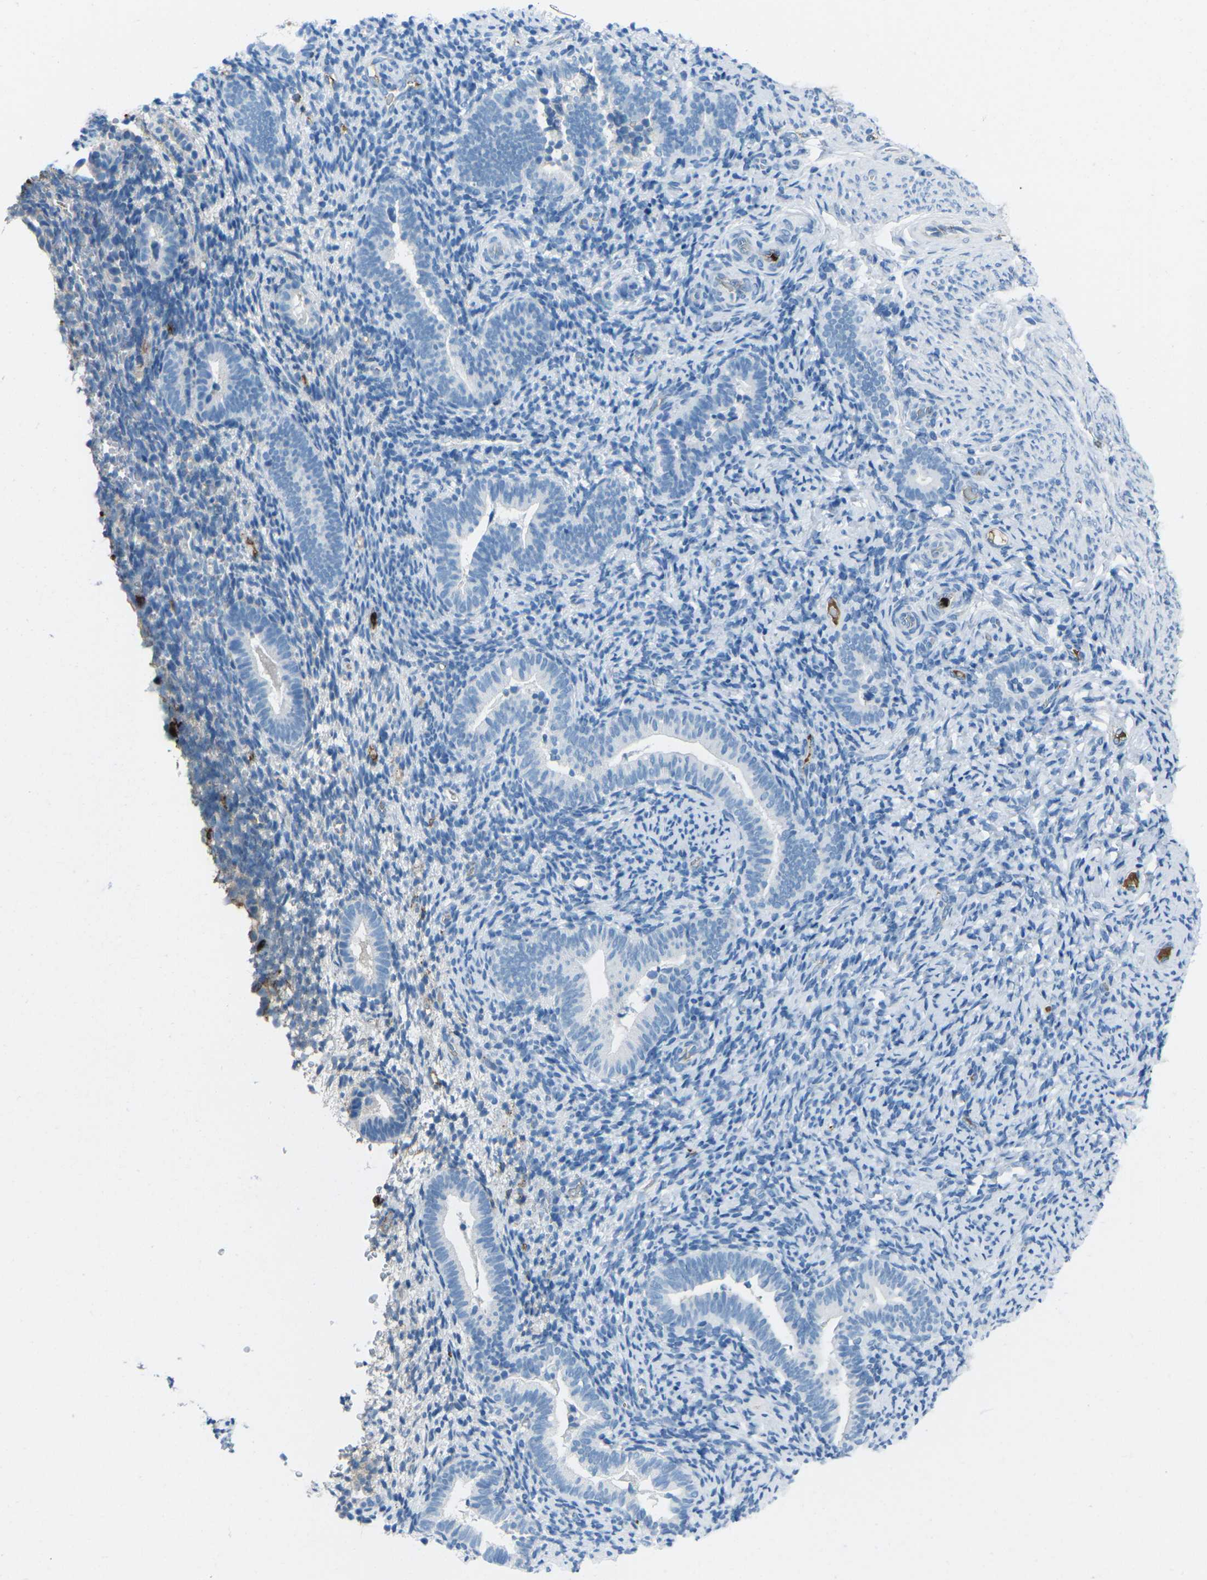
{"staining": {"intensity": "negative", "quantity": "none", "location": "none"}, "tissue": "endometrium", "cell_type": "Cells in endometrial stroma", "image_type": "normal", "snomed": [{"axis": "morphology", "description": "Normal tissue, NOS"}, {"axis": "topography", "description": "Endometrium"}], "caption": "Immunohistochemistry (IHC) image of unremarkable endometrium: endometrium stained with DAB shows no significant protein positivity in cells in endometrial stroma.", "gene": "FCN1", "patient": {"sex": "female", "age": 51}}